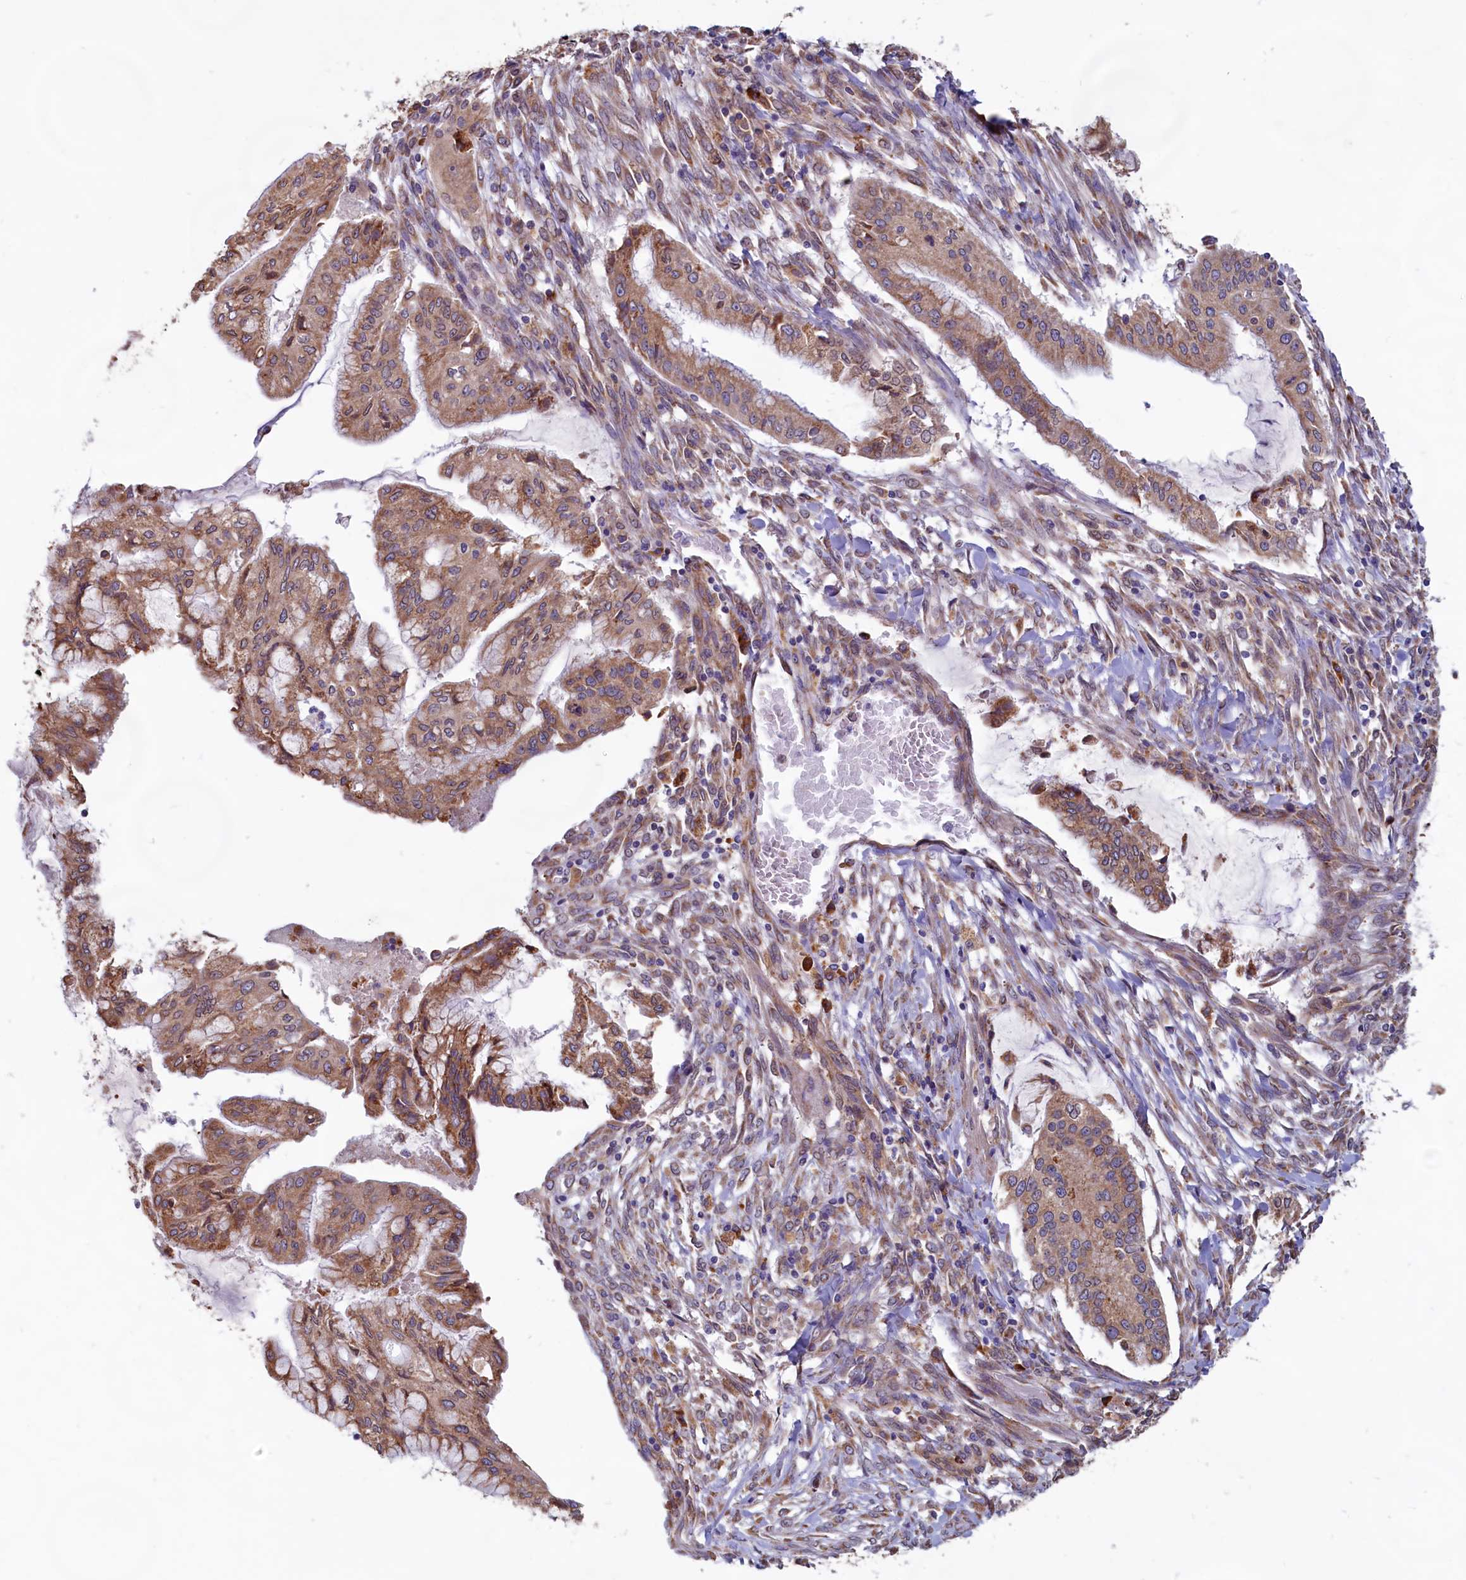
{"staining": {"intensity": "moderate", "quantity": ">75%", "location": "cytoplasmic/membranous"}, "tissue": "pancreatic cancer", "cell_type": "Tumor cells", "image_type": "cancer", "snomed": [{"axis": "morphology", "description": "Adenocarcinoma, NOS"}, {"axis": "topography", "description": "Pancreas"}], "caption": "Moderate cytoplasmic/membranous protein expression is present in approximately >75% of tumor cells in adenocarcinoma (pancreatic). Immunohistochemistry stains the protein in brown and the nuclei are stained blue.", "gene": "TBC1D19", "patient": {"sex": "male", "age": 46}}